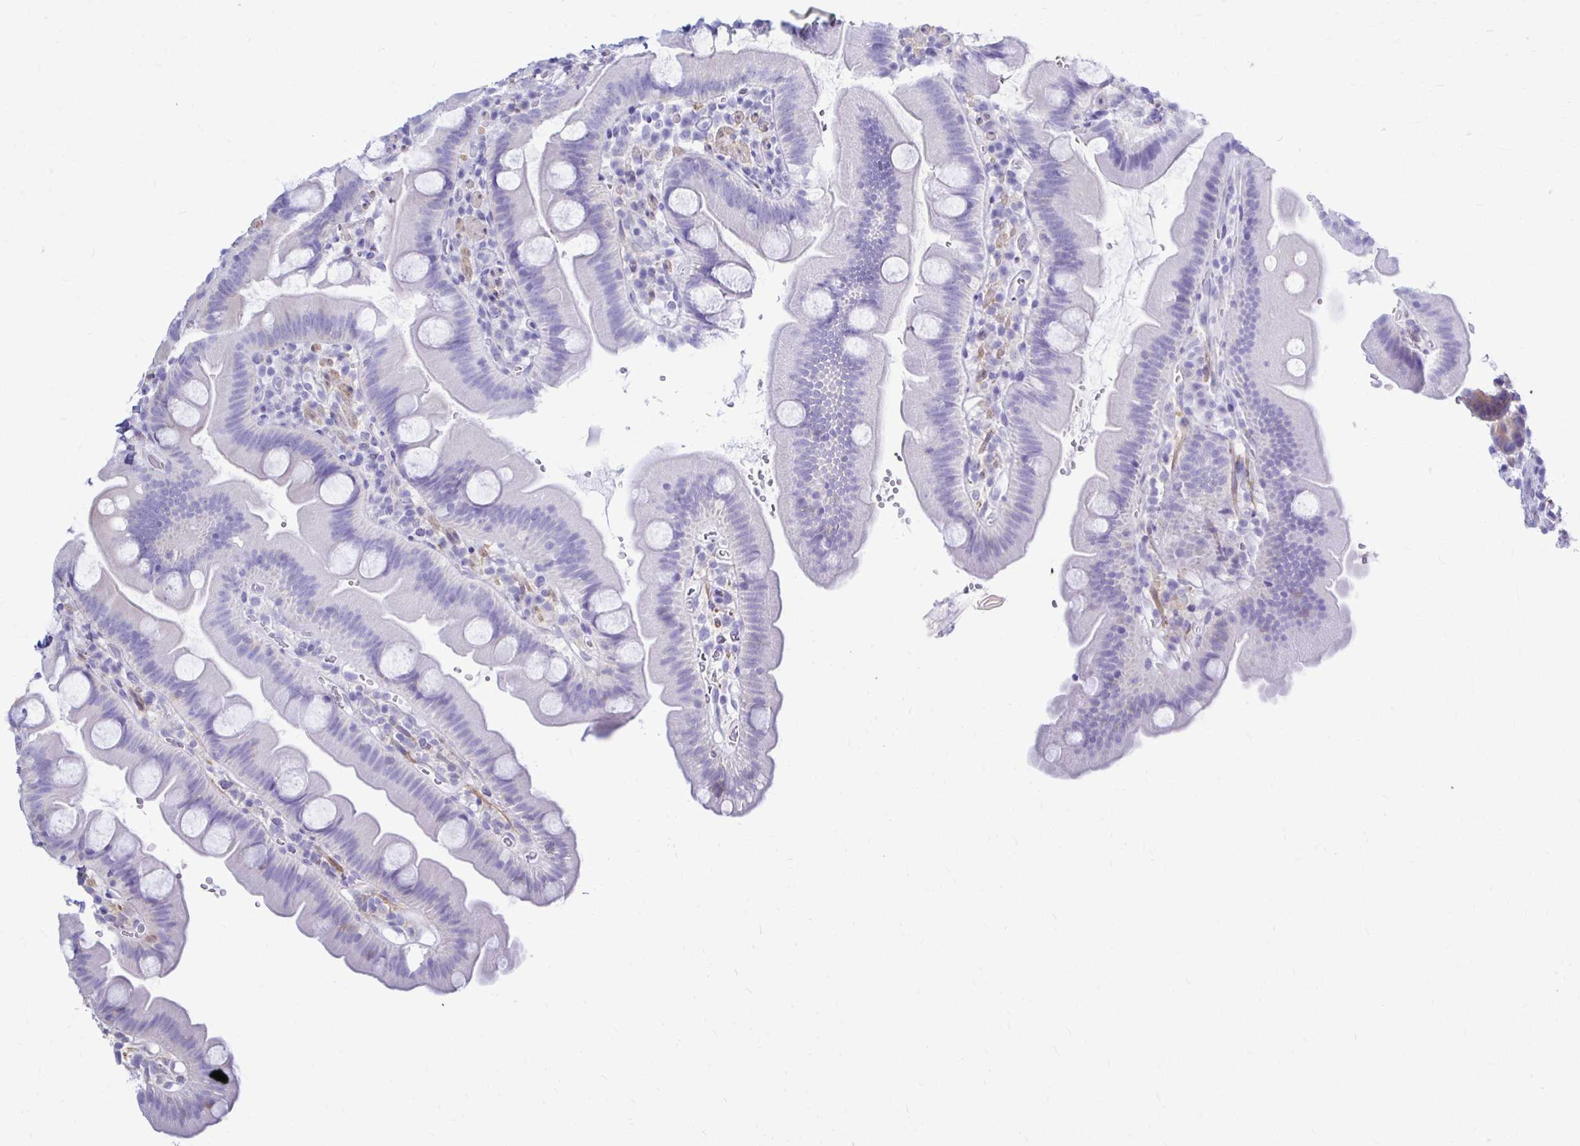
{"staining": {"intensity": "weak", "quantity": "<25%", "location": "cytoplasmic/membranous"}, "tissue": "small intestine", "cell_type": "Glandular cells", "image_type": "normal", "snomed": [{"axis": "morphology", "description": "Normal tissue, NOS"}, {"axis": "topography", "description": "Small intestine"}], "caption": "Image shows no protein expression in glandular cells of unremarkable small intestine. The staining was performed using DAB to visualize the protein expression in brown, while the nuclei were stained in blue with hematoxylin (Magnification: 20x).", "gene": "CTPS1", "patient": {"sex": "female", "age": 68}}